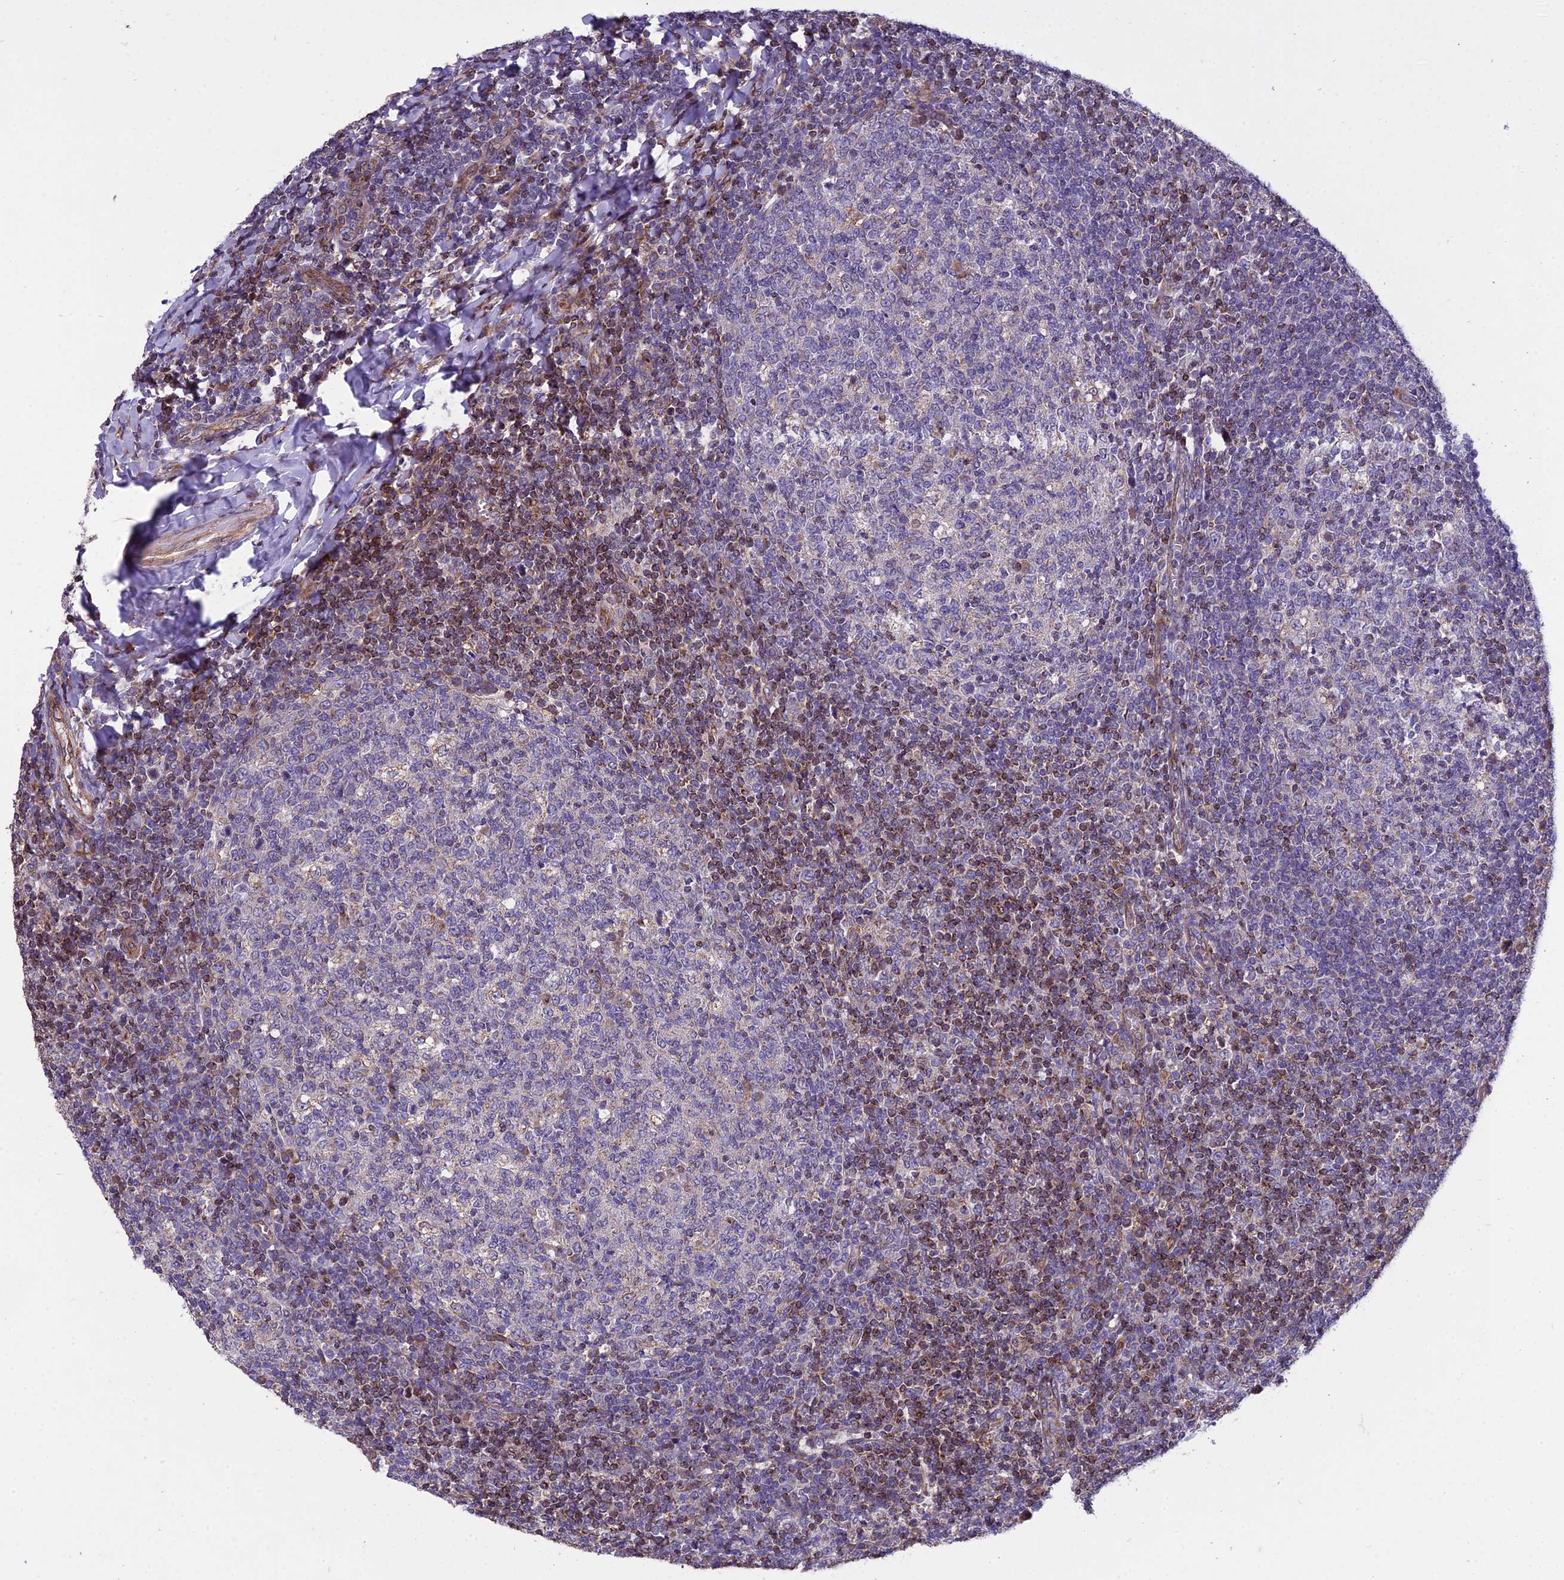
{"staining": {"intensity": "negative", "quantity": "none", "location": "none"}, "tissue": "tonsil", "cell_type": "Germinal center cells", "image_type": "normal", "snomed": [{"axis": "morphology", "description": "Normal tissue, NOS"}, {"axis": "topography", "description": "Tonsil"}], "caption": "Germinal center cells show no significant protein positivity in benign tonsil. (DAB IHC visualized using brightfield microscopy, high magnification).", "gene": "GIMAP1", "patient": {"sex": "female", "age": 19}}